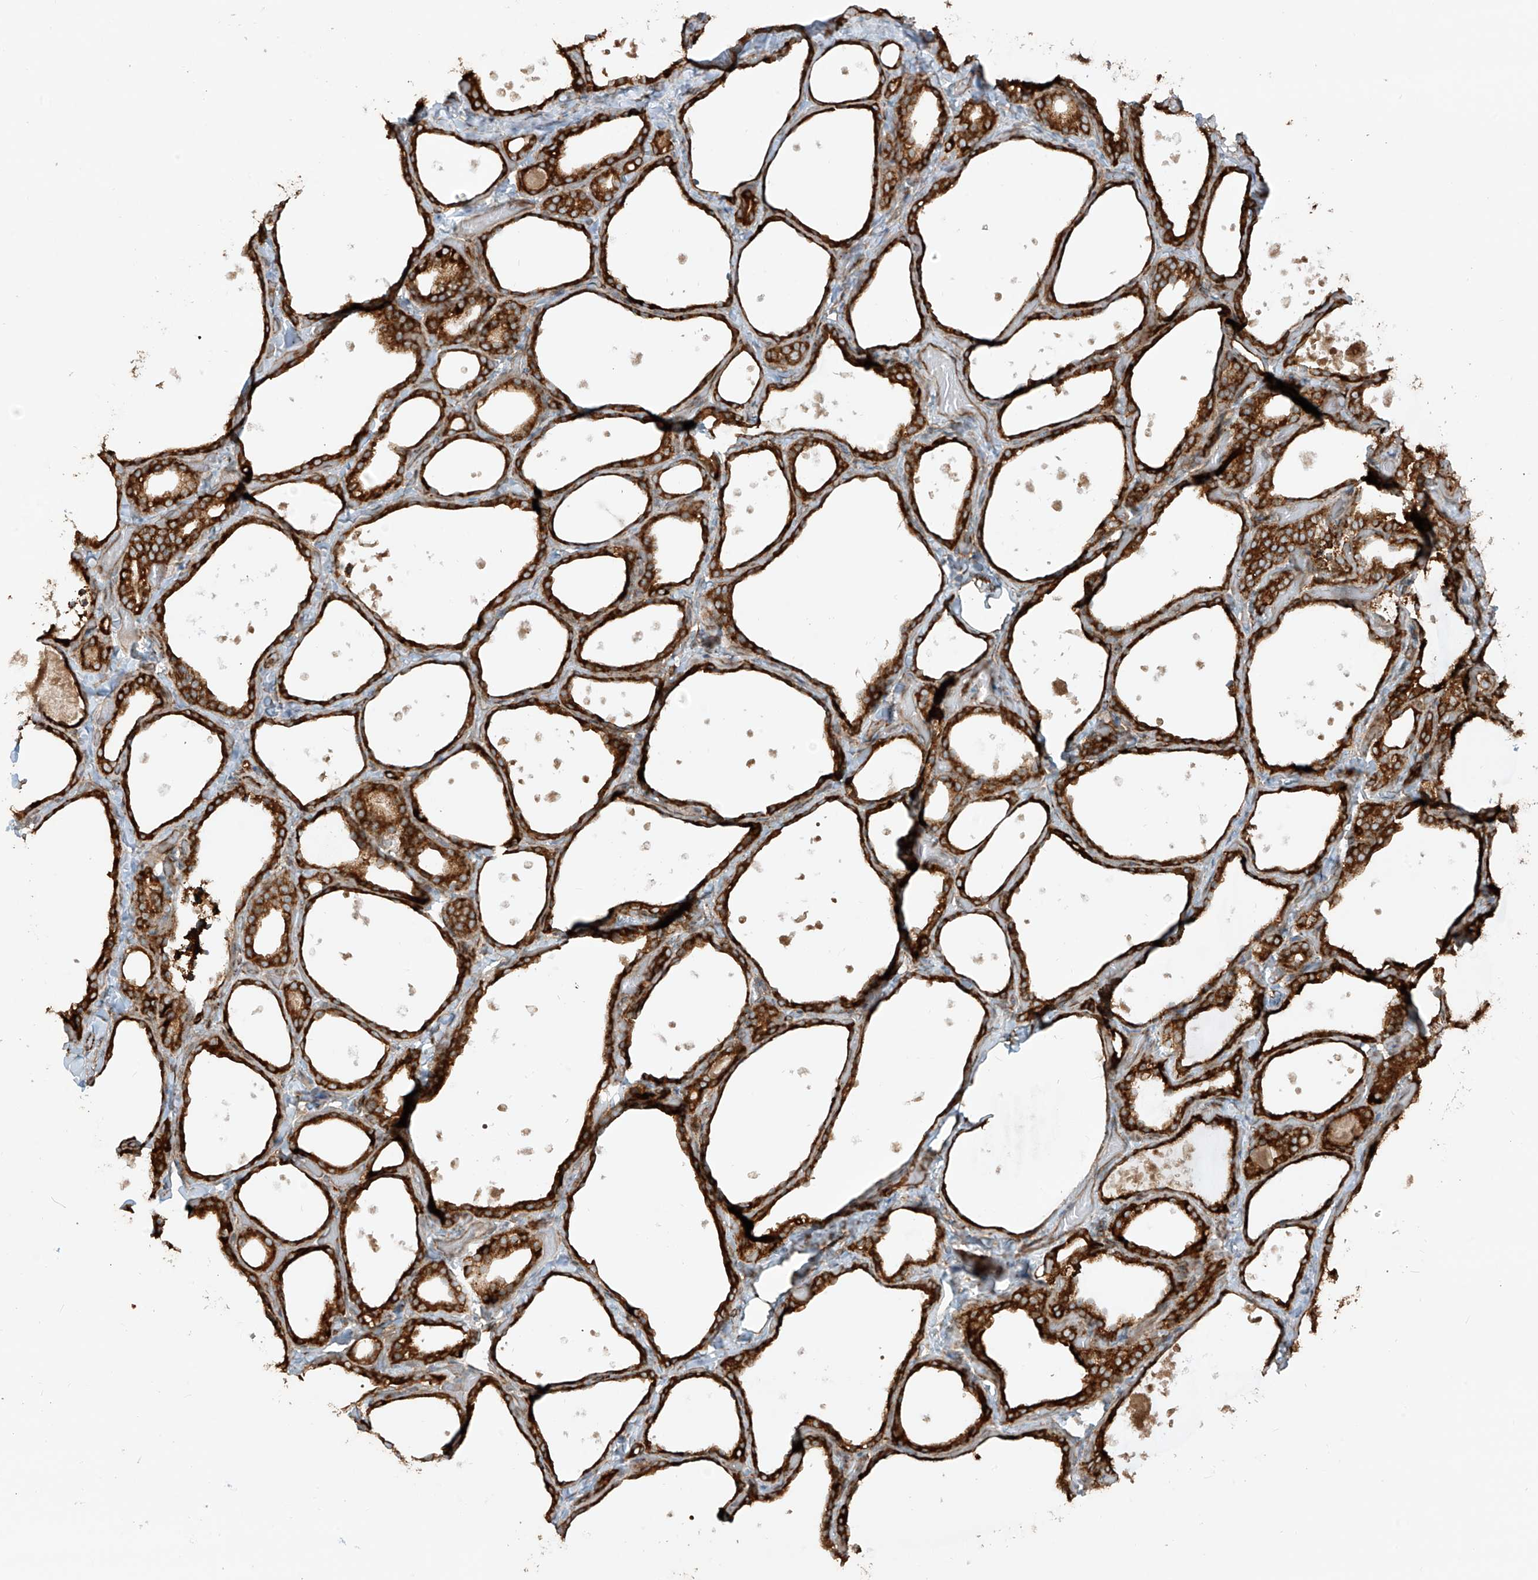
{"staining": {"intensity": "strong", "quantity": ">75%", "location": "cytoplasmic/membranous"}, "tissue": "thyroid gland", "cell_type": "Glandular cells", "image_type": "normal", "snomed": [{"axis": "morphology", "description": "Normal tissue, NOS"}, {"axis": "topography", "description": "Thyroid gland"}], "caption": "Immunohistochemistry (IHC) (DAB (3,3'-diaminobenzidine)) staining of unremarkable thyroid gland displays strong cytoplasmic/membranous protein staining in about >75% of glandular cells.", "gene": "EIF5B", "patient": {"sex": "female", "age": 44}}